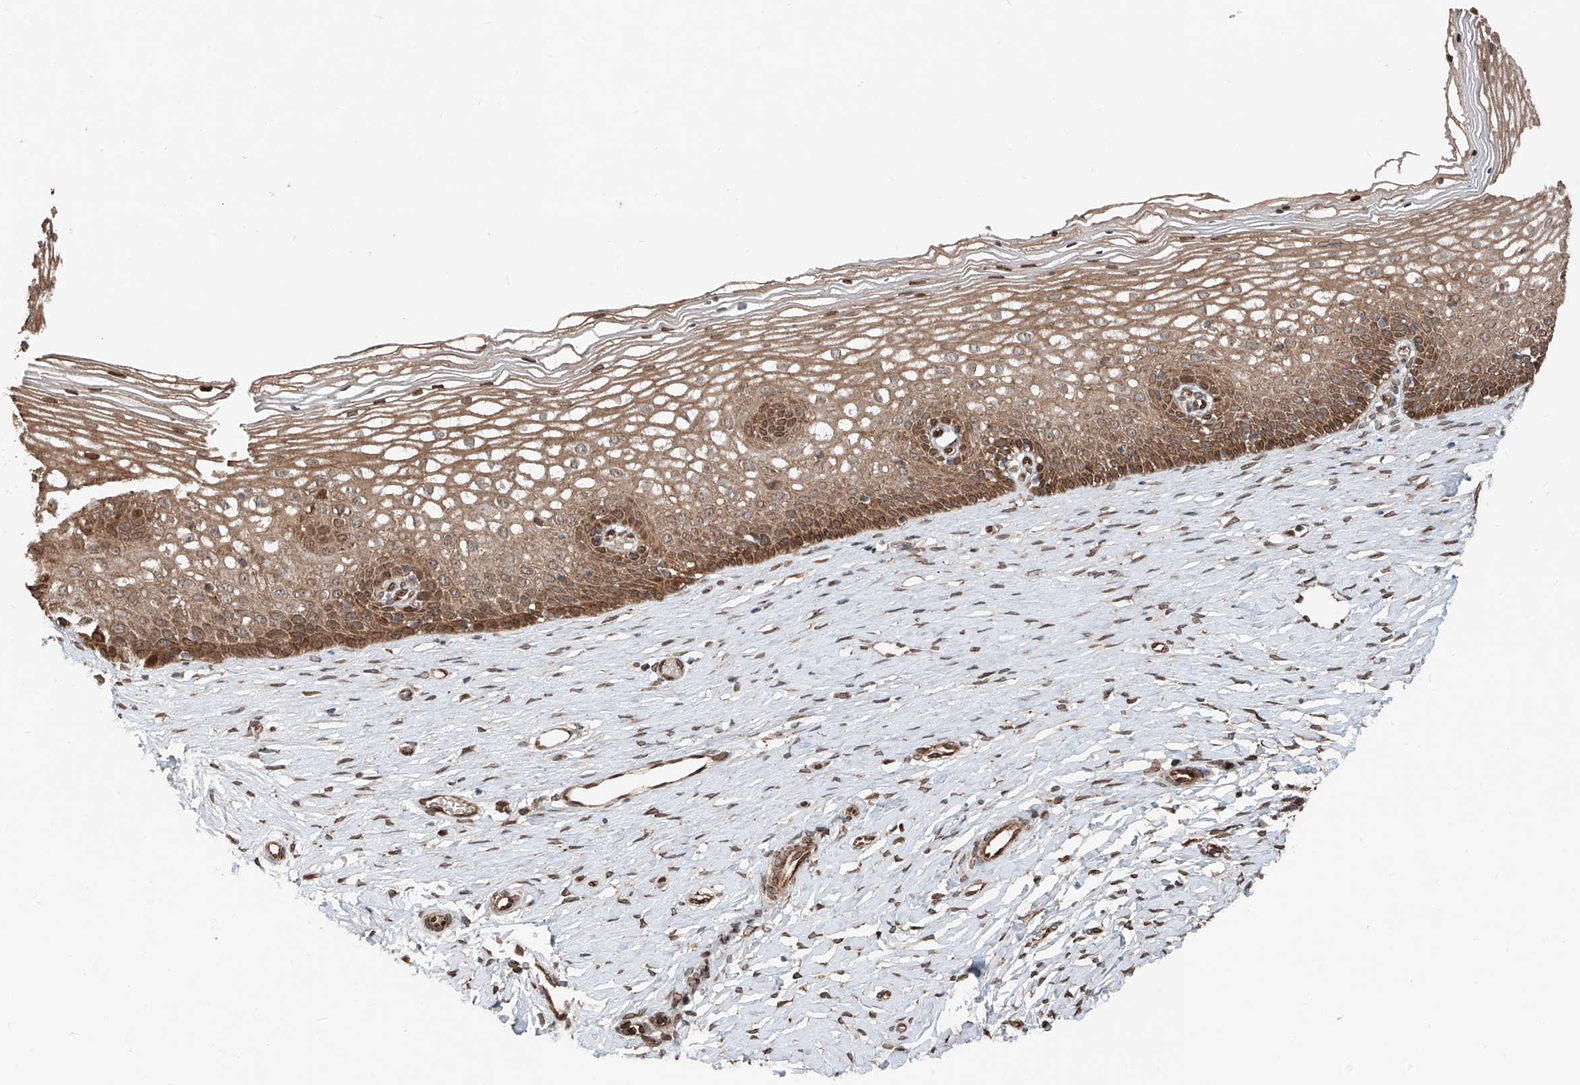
{"staining": {"intensity": "weak", "quantity": "25%-75%", "location": "cytoplasmic/membranous"}, "tissue": "cervix", "cell_type": "Glandular cells", "image_type": "normal", "snomed": [{"axis": "morphology", "description": "Normal tissue, NOS"}, {"axis": "topography", "description": "Cervix"}], "caption": "About 25%-75% of glandular cells in normal cervix show weak cytoplasmic/membranous protein positivity as visualized by brown immunohistochemical staining.", "gene": "CEP162", "patient": {"sex": "female", "age": 33}}